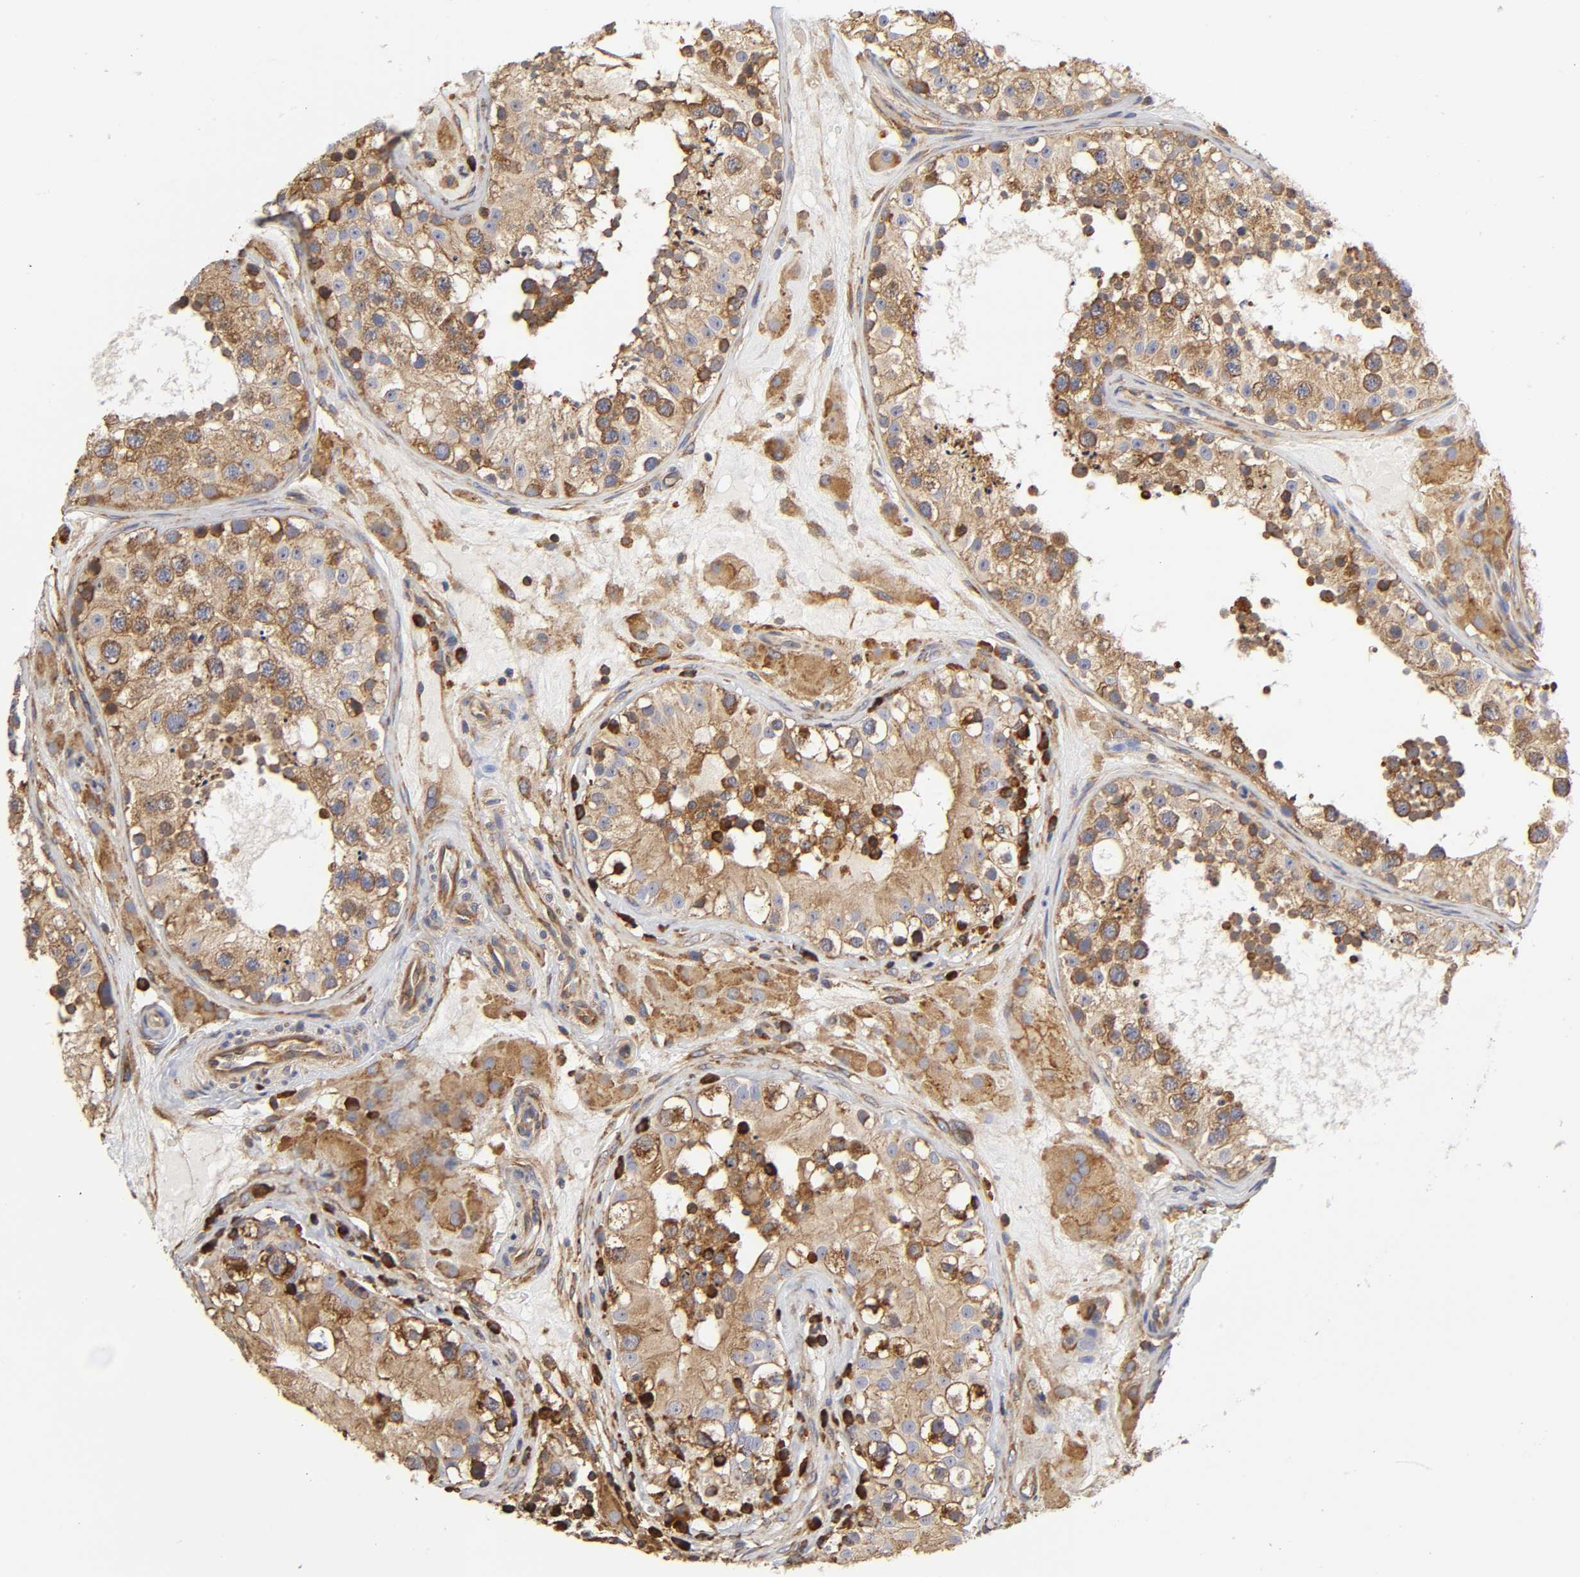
{"staining": {"intensity": "moderate", "quantity": ">75%", "location": "cytoplasmic/membranous"}, "tissue": "testis", "cell_type": "Cells in seminiferous ducts", "image_type": "normal", "snomed": [{"axis": "morphology", "description": "Normal tissue, NOS"}, {"axis": "topography", "description": "Testis"}], "caption": "Protein expression analysis of normal testis displays moderate cytoplasmic/membranous staining in approximately >75% of cells in seminiferous ducts. Using DAB (brown) and hematoxylin (blue) stains, captured at high magnification using brightfield microscopy.", "gene": "RPL14", "patient": {"sex": "male", "age": 26}}